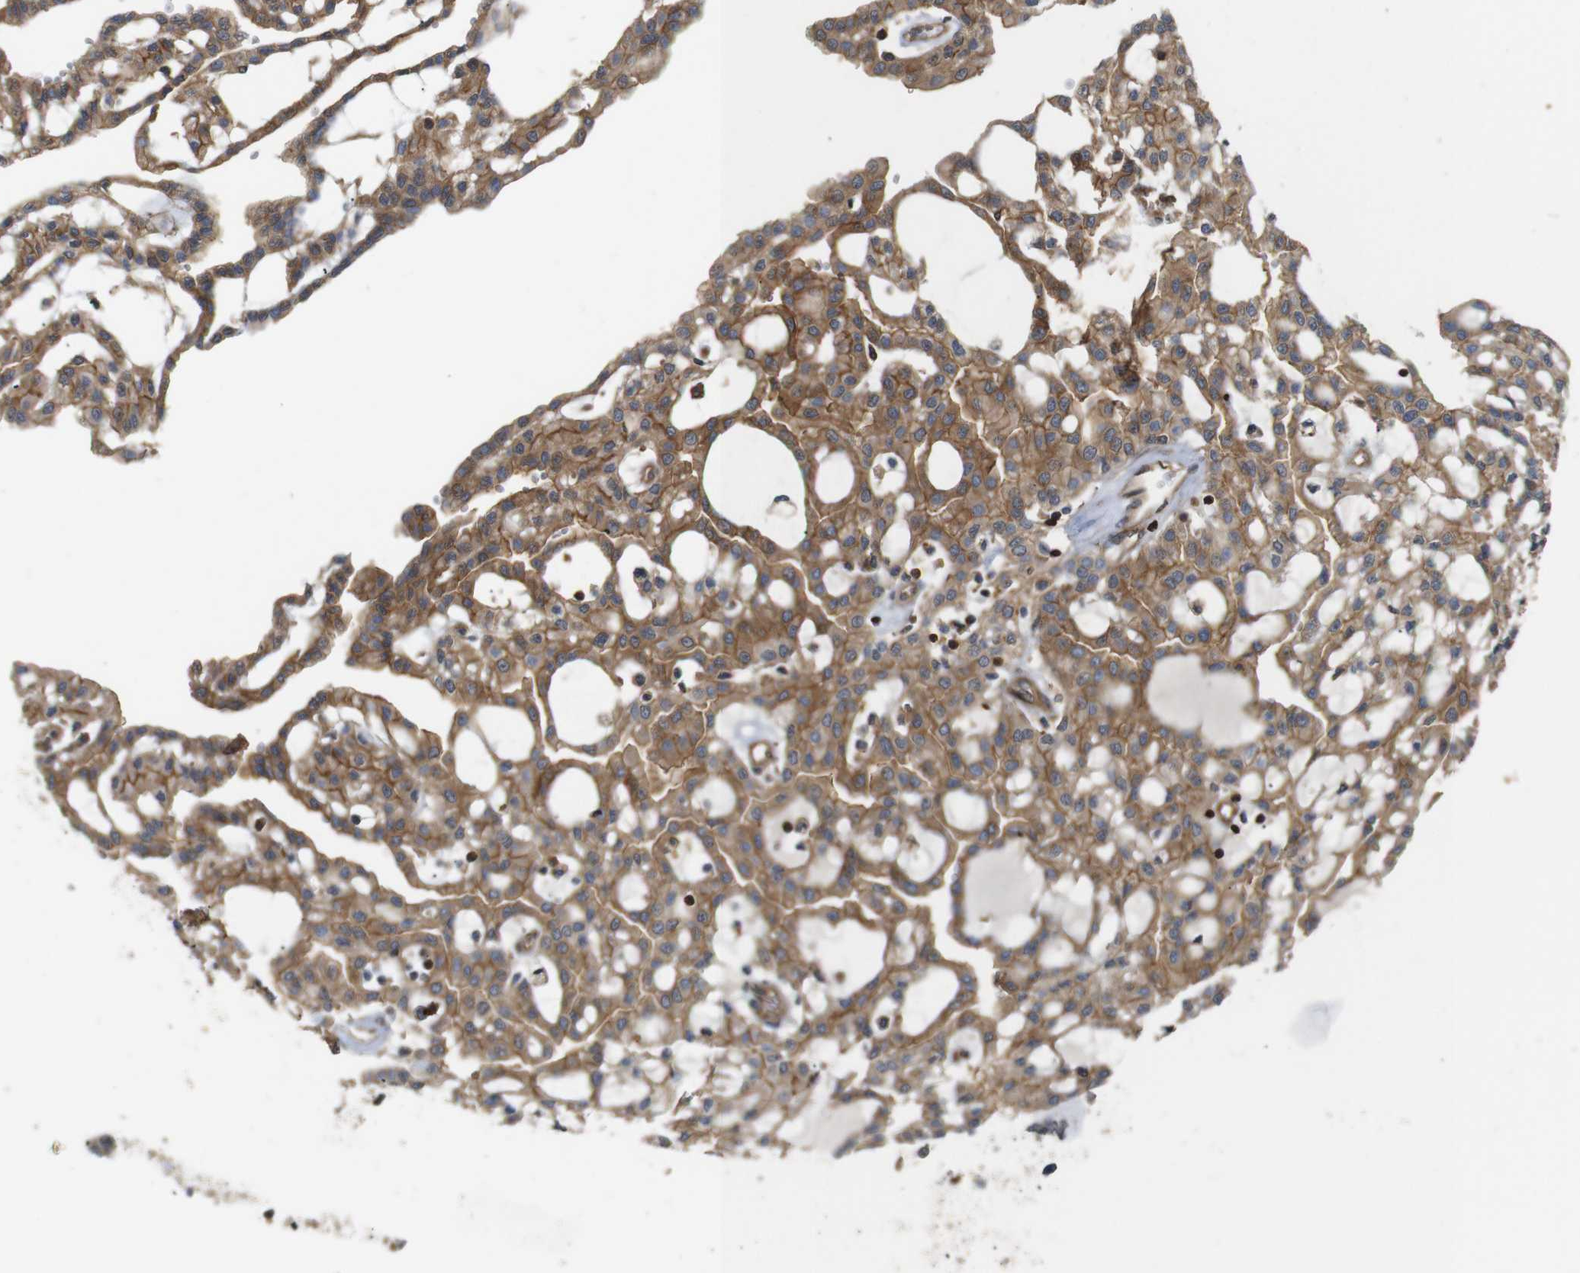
{"staining": {"intensity": "moderate", "quantity": ">75%", "location": "cytoplasmic/membranous"}, "tissue": "renal cancer", "cell_type": "Tumor cells", "image_type": "cancer", "snomed": [{"axis": "morphology", "description": "Adenocarcinoma, NOS"}, {"axis": "topography", "description": "Kidney"}], "caption": "Protein staining displays moderate cytoplasmic/membranous staining in about >75% of tumor cells in renal cancer.", "gene": "KSR1", "patient": {"sex": "male", "age": 63}}